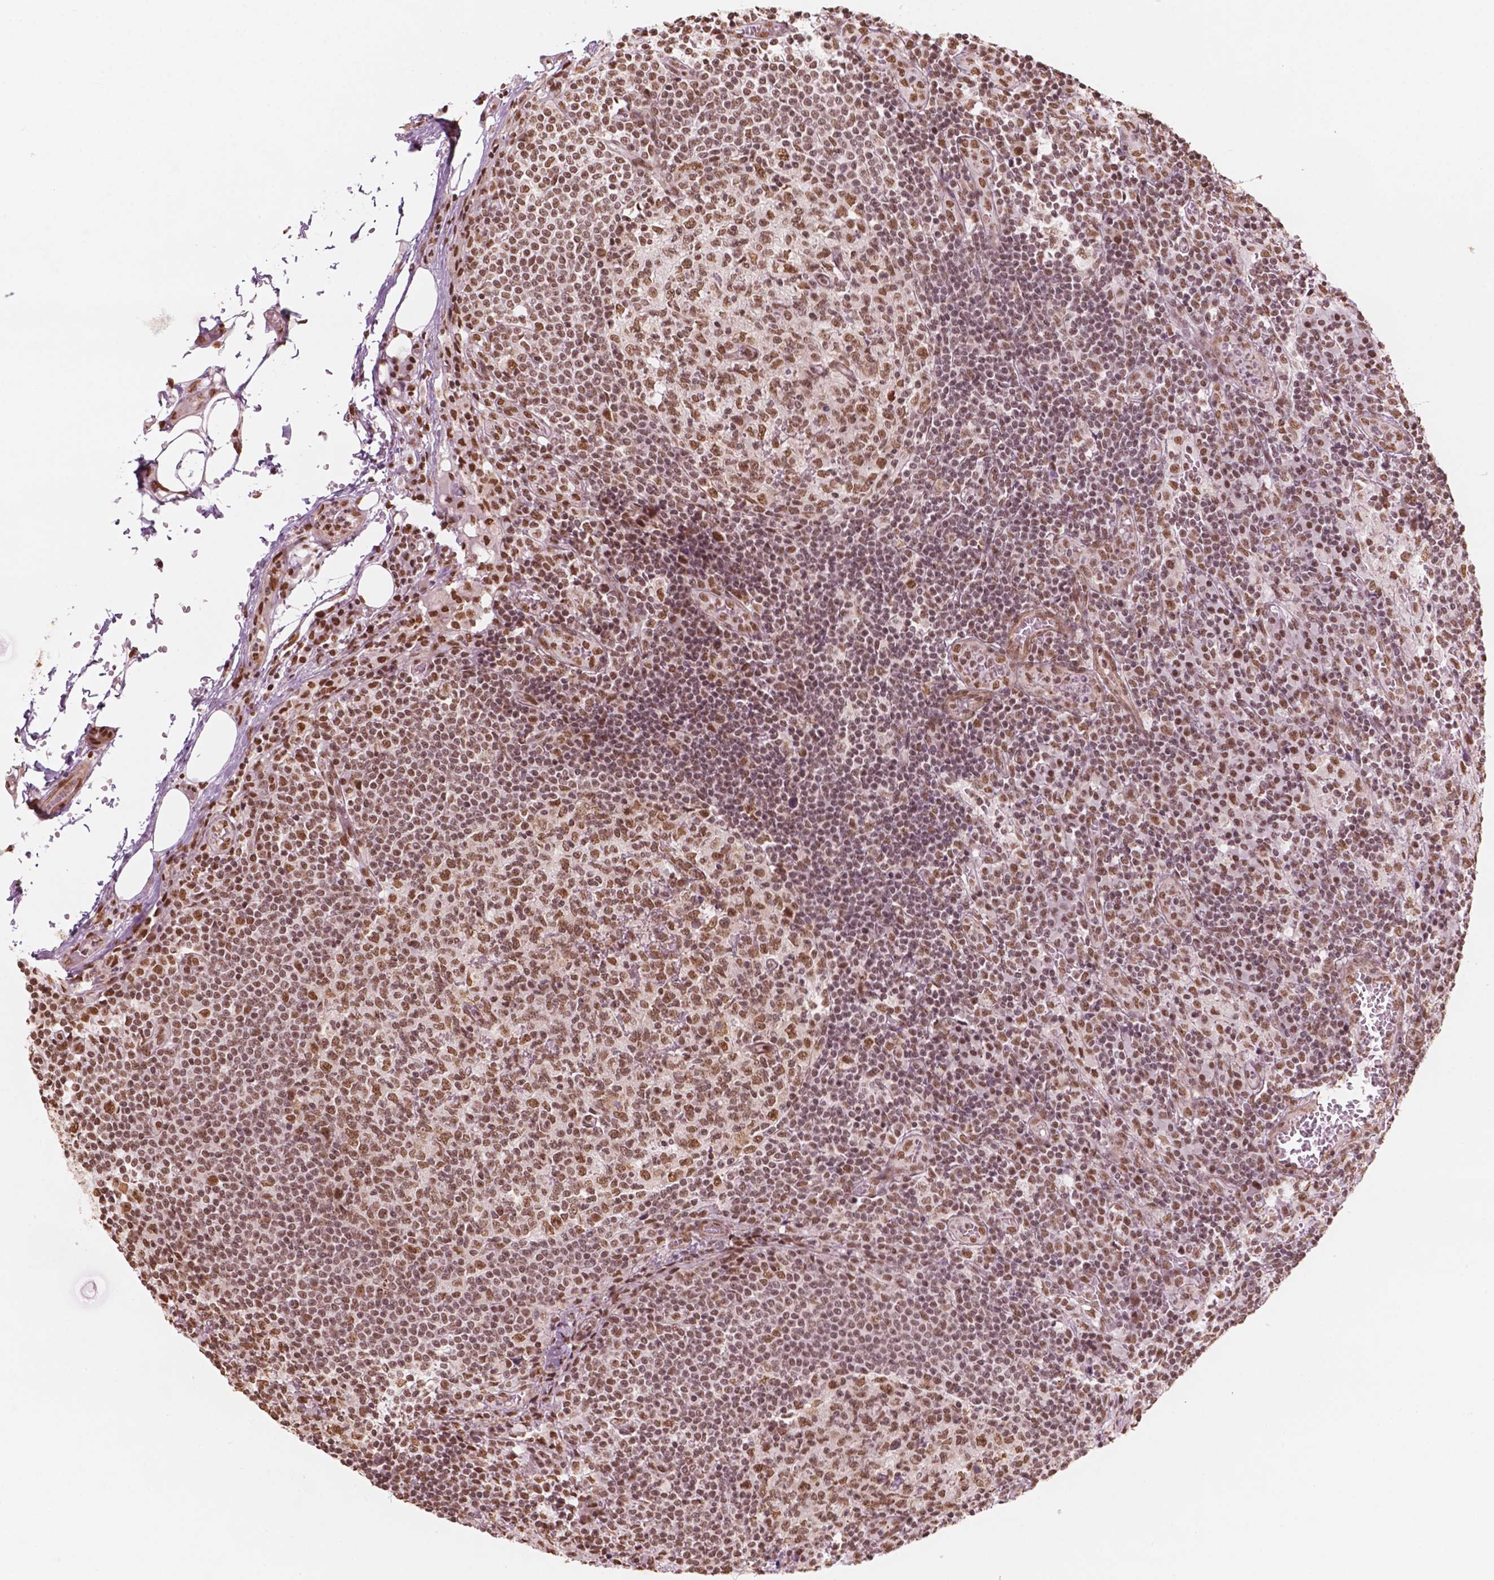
{"staining": {"intensity": "moderate", "quantity": ">75%", "location": "nuclear"}, "tissue": "lymph node", "cell_type": "Germinal center cells", "image_type": "normal", "snomed": [{"axis": "morphology", "description": "Normal tissue, NOS"}, {"axis": "topography", "description": "Lymph node"}], "caption": "A high-resolution image shows immunohistochemistry staining of benign lymph node, which shows moderate nuclear staining in about >75% of germinal center cells.", "gene": "GTF3C5", "patient": {"sex": "male", "age": 62}}